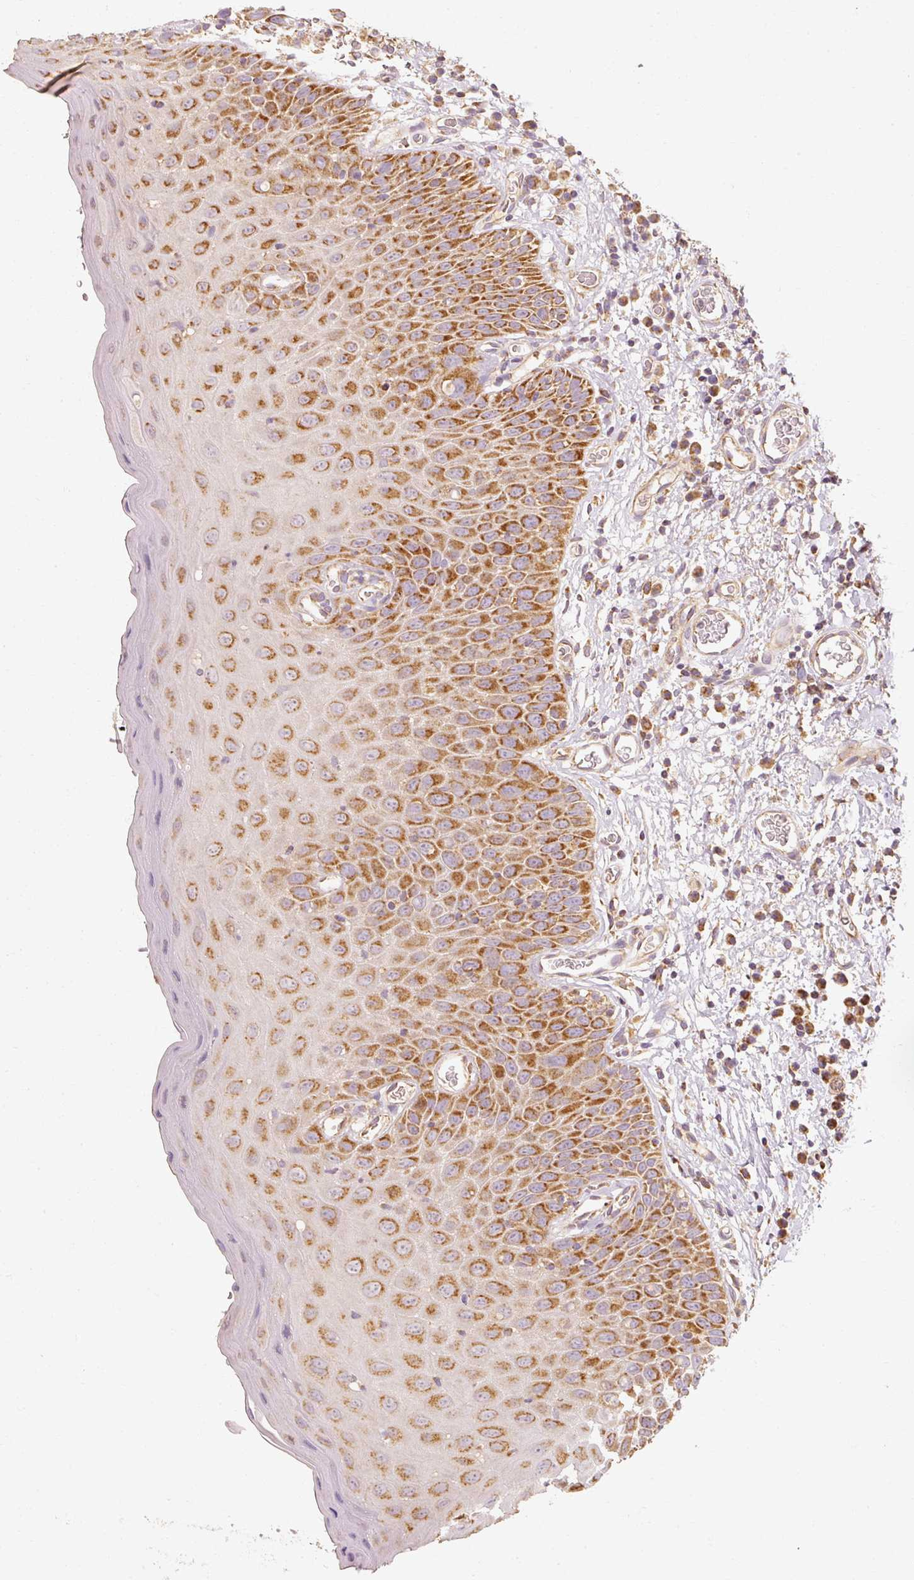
{"staining": {"intensity": "moderate", "quantity": ">75%", "location": "cytoplasmic/membranous"}, "tissue": "oral mucosa", "cell_type": "Squamous epithelial cells", "image_type": "normal", "snomed": [{"axis": "morphology", "description": "Normal tissue, NOS"}, {"axis": "morphology", "description": "Squamous cell carcinoma, NOS"}, {"axis": "topography", "description": "Oral tissue"}, {"axis": "topography", "description": "Tounge, NOS"}, {"axis": "topography", "description": "Head-Neck"}], "caption": "Immunohistochemistry (IHC) of unremarkable human oral mucosa exhibits medium levels of moderate cytoplasmic/membranous positivity in about >75% of squamous epithelial cells. (IHC, brightfield microscopy, high magnification).", "gene": "TOMM40", "patient": {"sex": "male", "age": 76}}